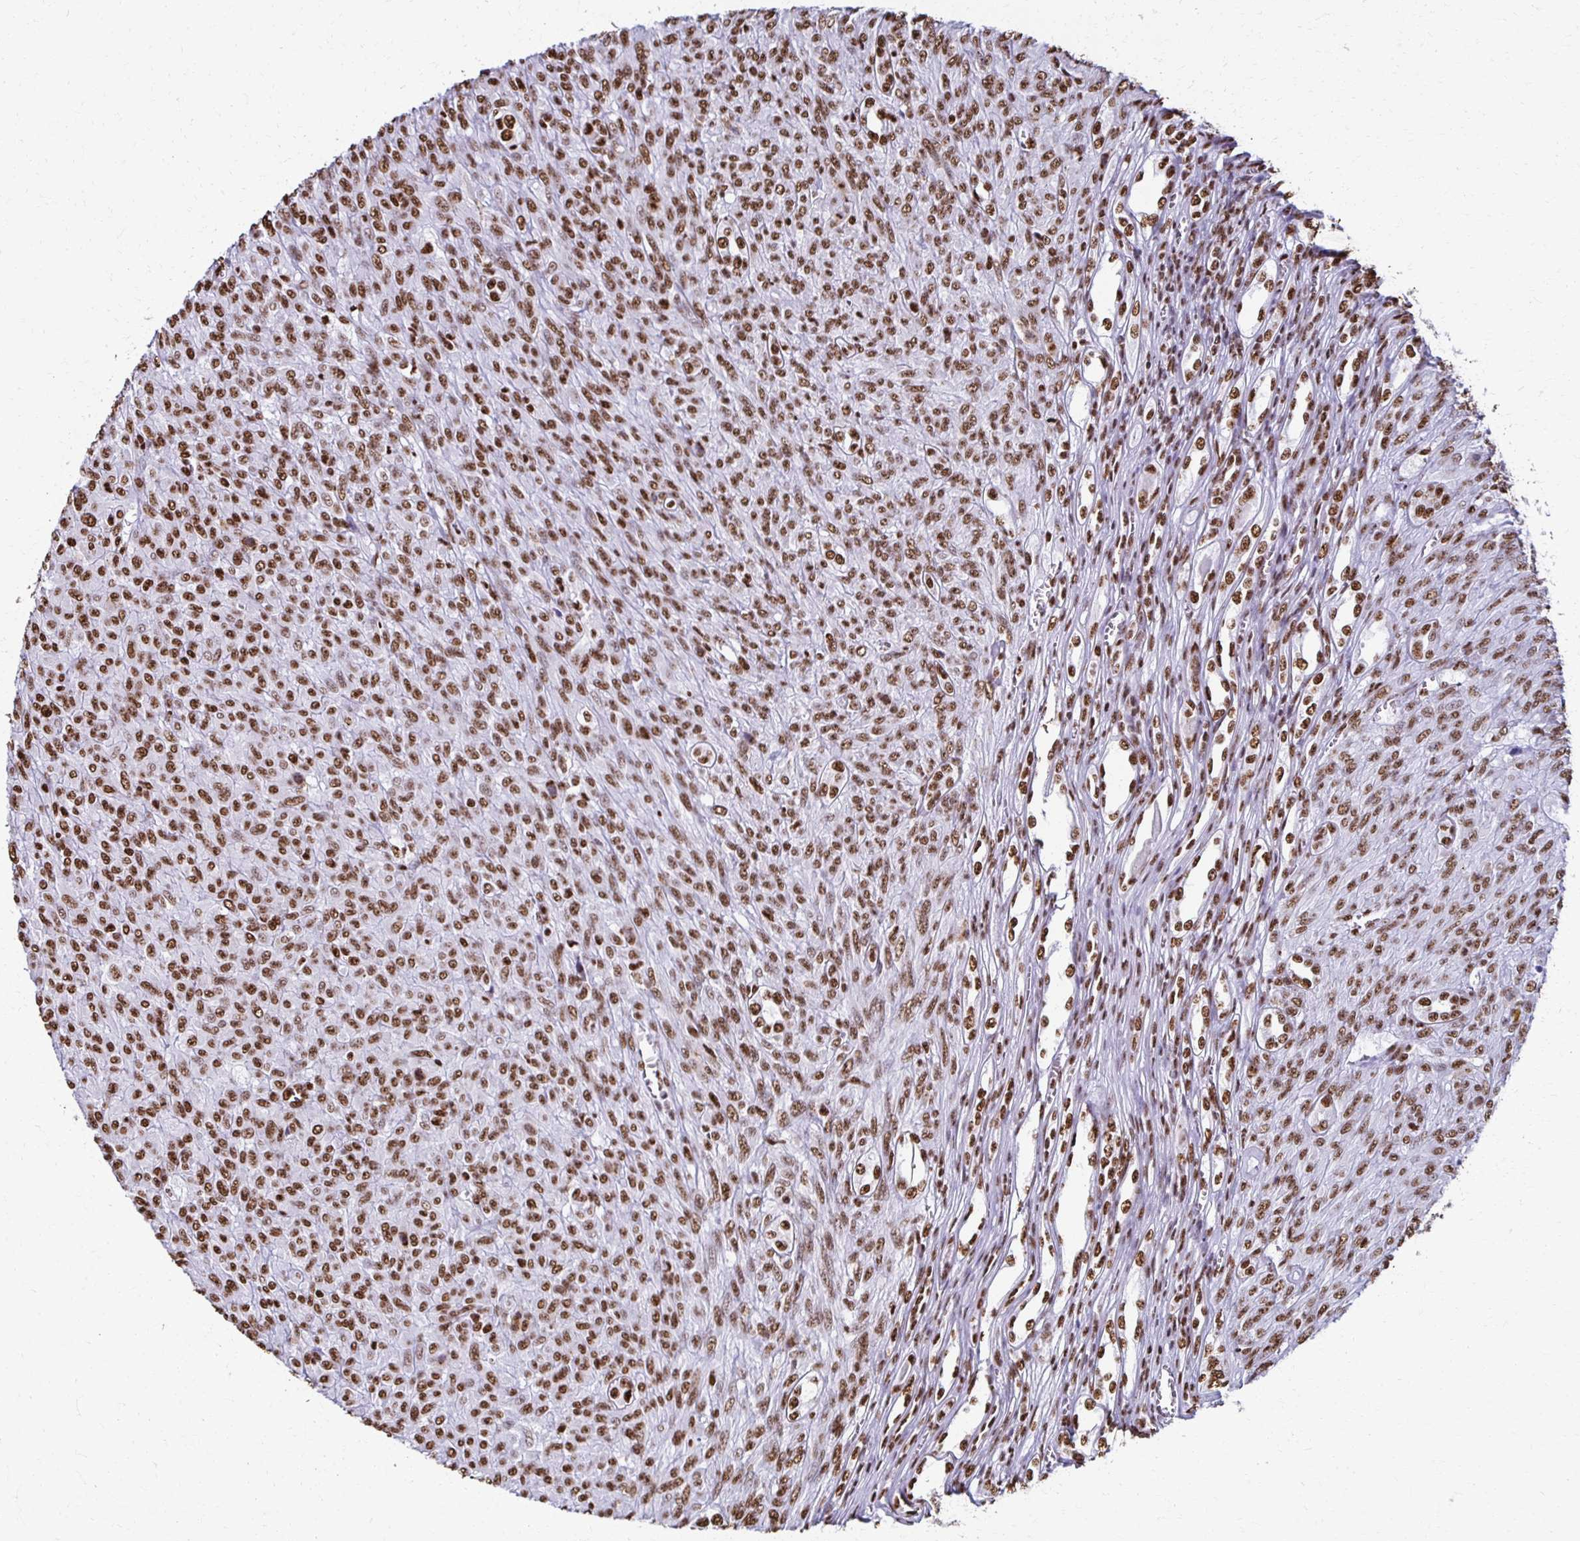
{"staining": {"intensity": "moderate", "quantity": ">75%", "location": "nuclear"}, "tissue": "renal cancer", "cell_type": "Tumor cells", "image_type": "cancer", "snomed": [{"axis": "morphology", "description": "Adenocarcinoma, NOS"}, {"axis": "topography", "description": "Kidney"}], "caption": "Moderate nuclear positivity is appreciated in approximately >75% of tumor cells in renal adenocarcinoma.", "gene": "NONO", "patient": {"sex": "male", "age": 58}}